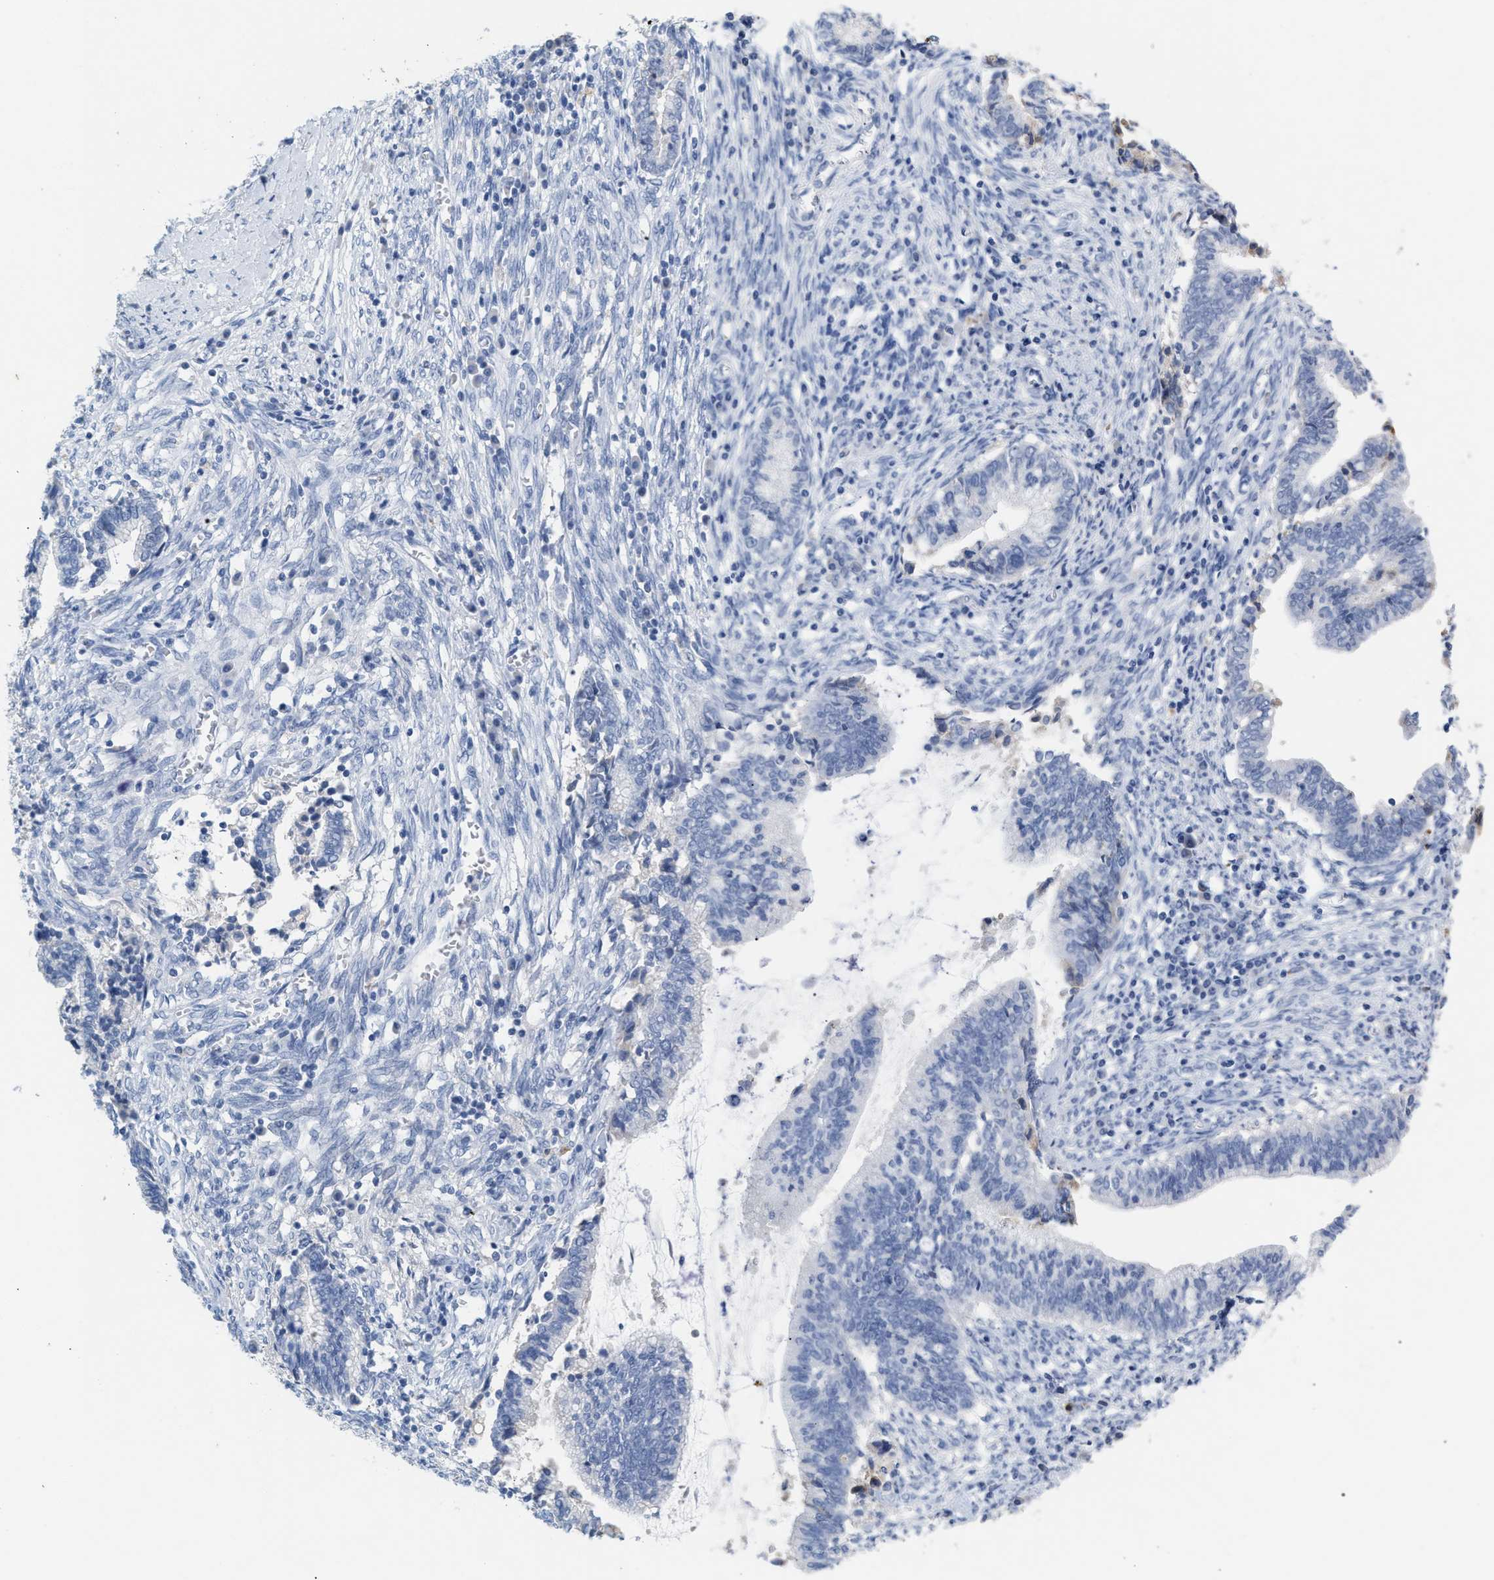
{"staining": {"intensity": "negative", "quantity": "none", "location": "none"}, "tissue": "cervical cancer", "cell_type": "Tumor cells", "image_type": "cancer", "snomed": [{"axis": "morphology", "description": "Adenocarcinoma, NOS"}, {"axis": "topography", "description": "Cervix"}], "caption": "A photomicrograph of adenocarcinoma (cervical) stained for a protein shows no brown staining in tumor cells. The staining was performed using DAB to visualize the protein expression in brown, while the nuclei were stained in blue with hematoxylin (Magnification: 20x).", "gene": "APOH", "patient": {"sex": "female", "age": 44}}